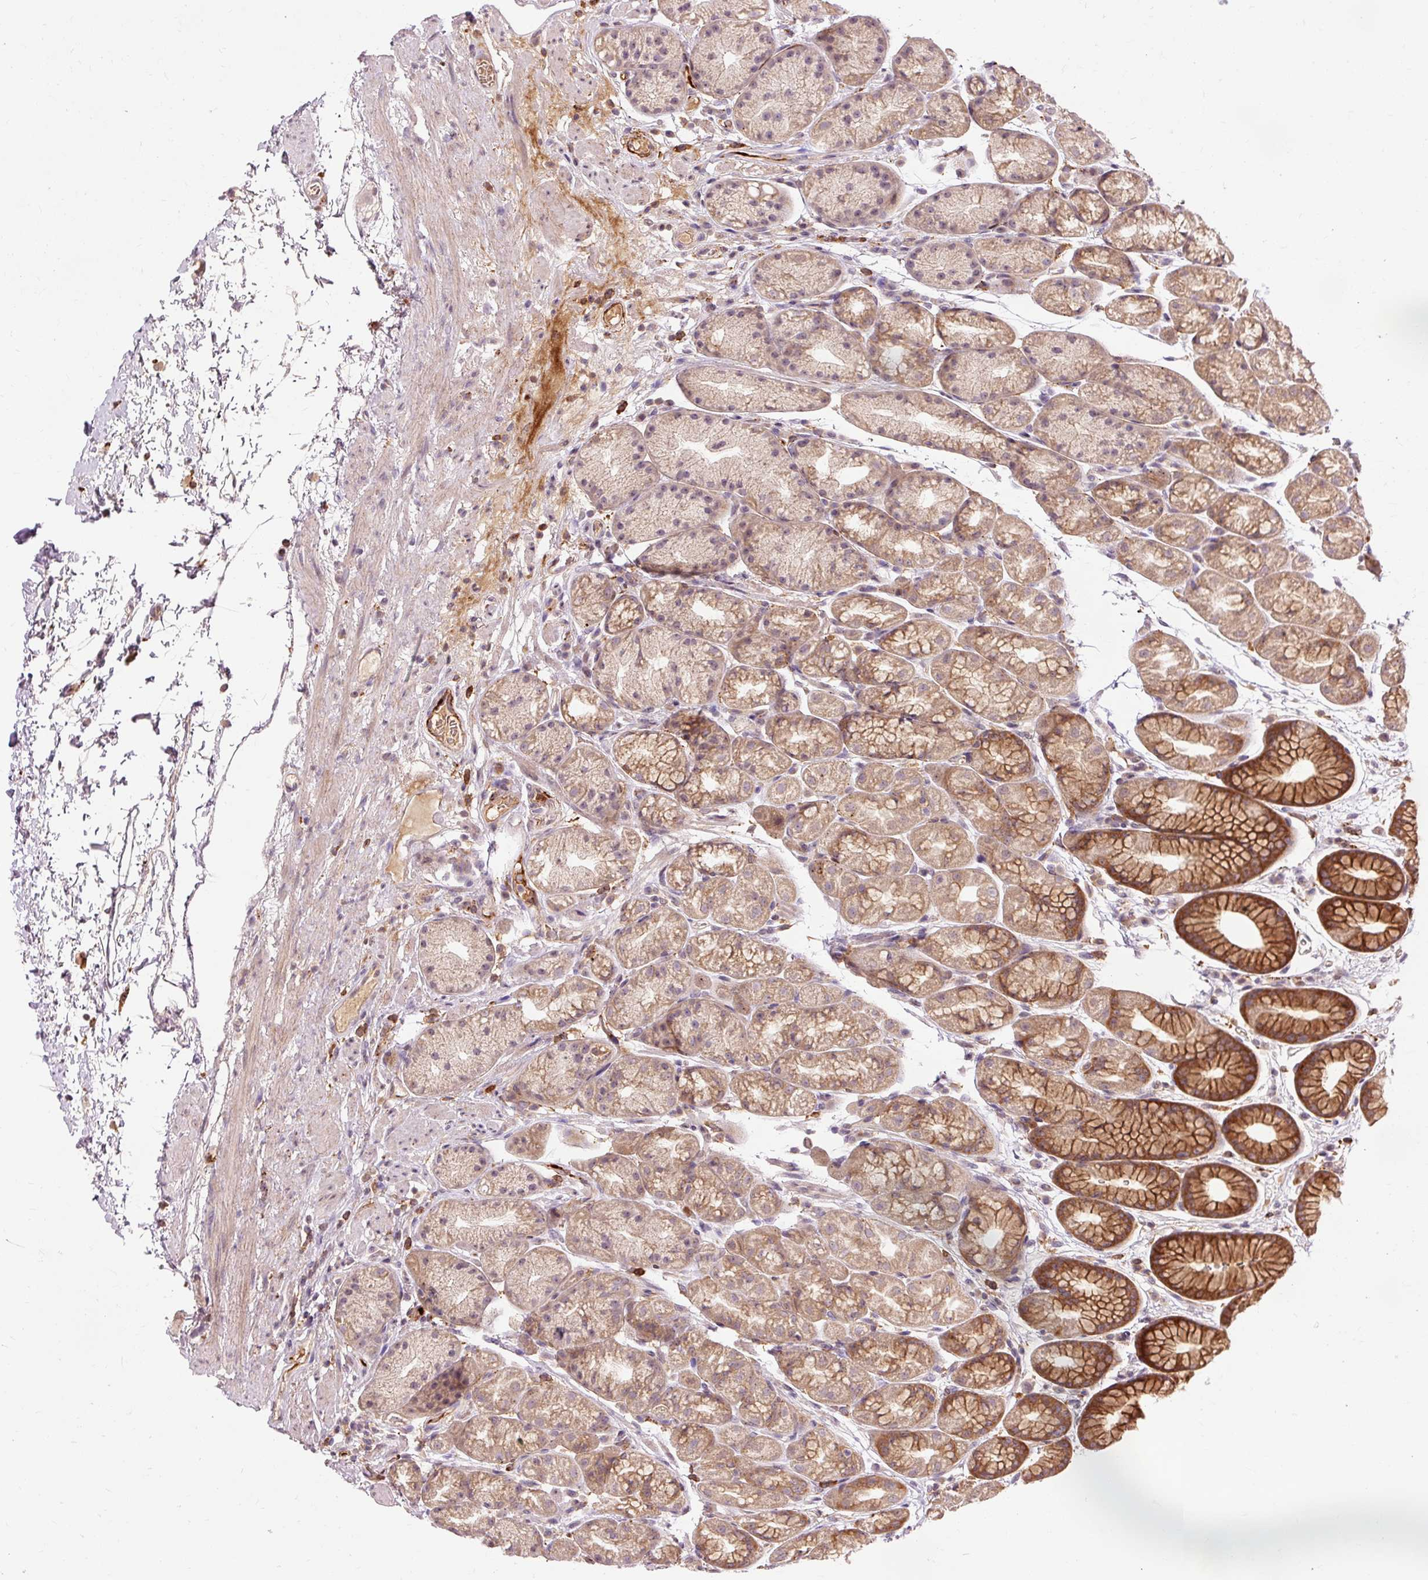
{"staining": {"intensity": "strong", "quantity": "25%-75%", "location": "cytoplasmic/membranous"}, "tissue": "stomach", "cell_type": "Glandular cells", "image_type": "normal", "snomed": [{"axis": "morphology", "description": "Normal tissue, NOS"}, {"axis": "topography", "description": "Stomach, lower"}], "caption": "Protein staining displays strong cytoplasmic/membranous staining in approximately 25%-75% of glandular cells in benign stomach.", "gene": "CEBPZ", "patient": {"sex": "male", "age": 67}}